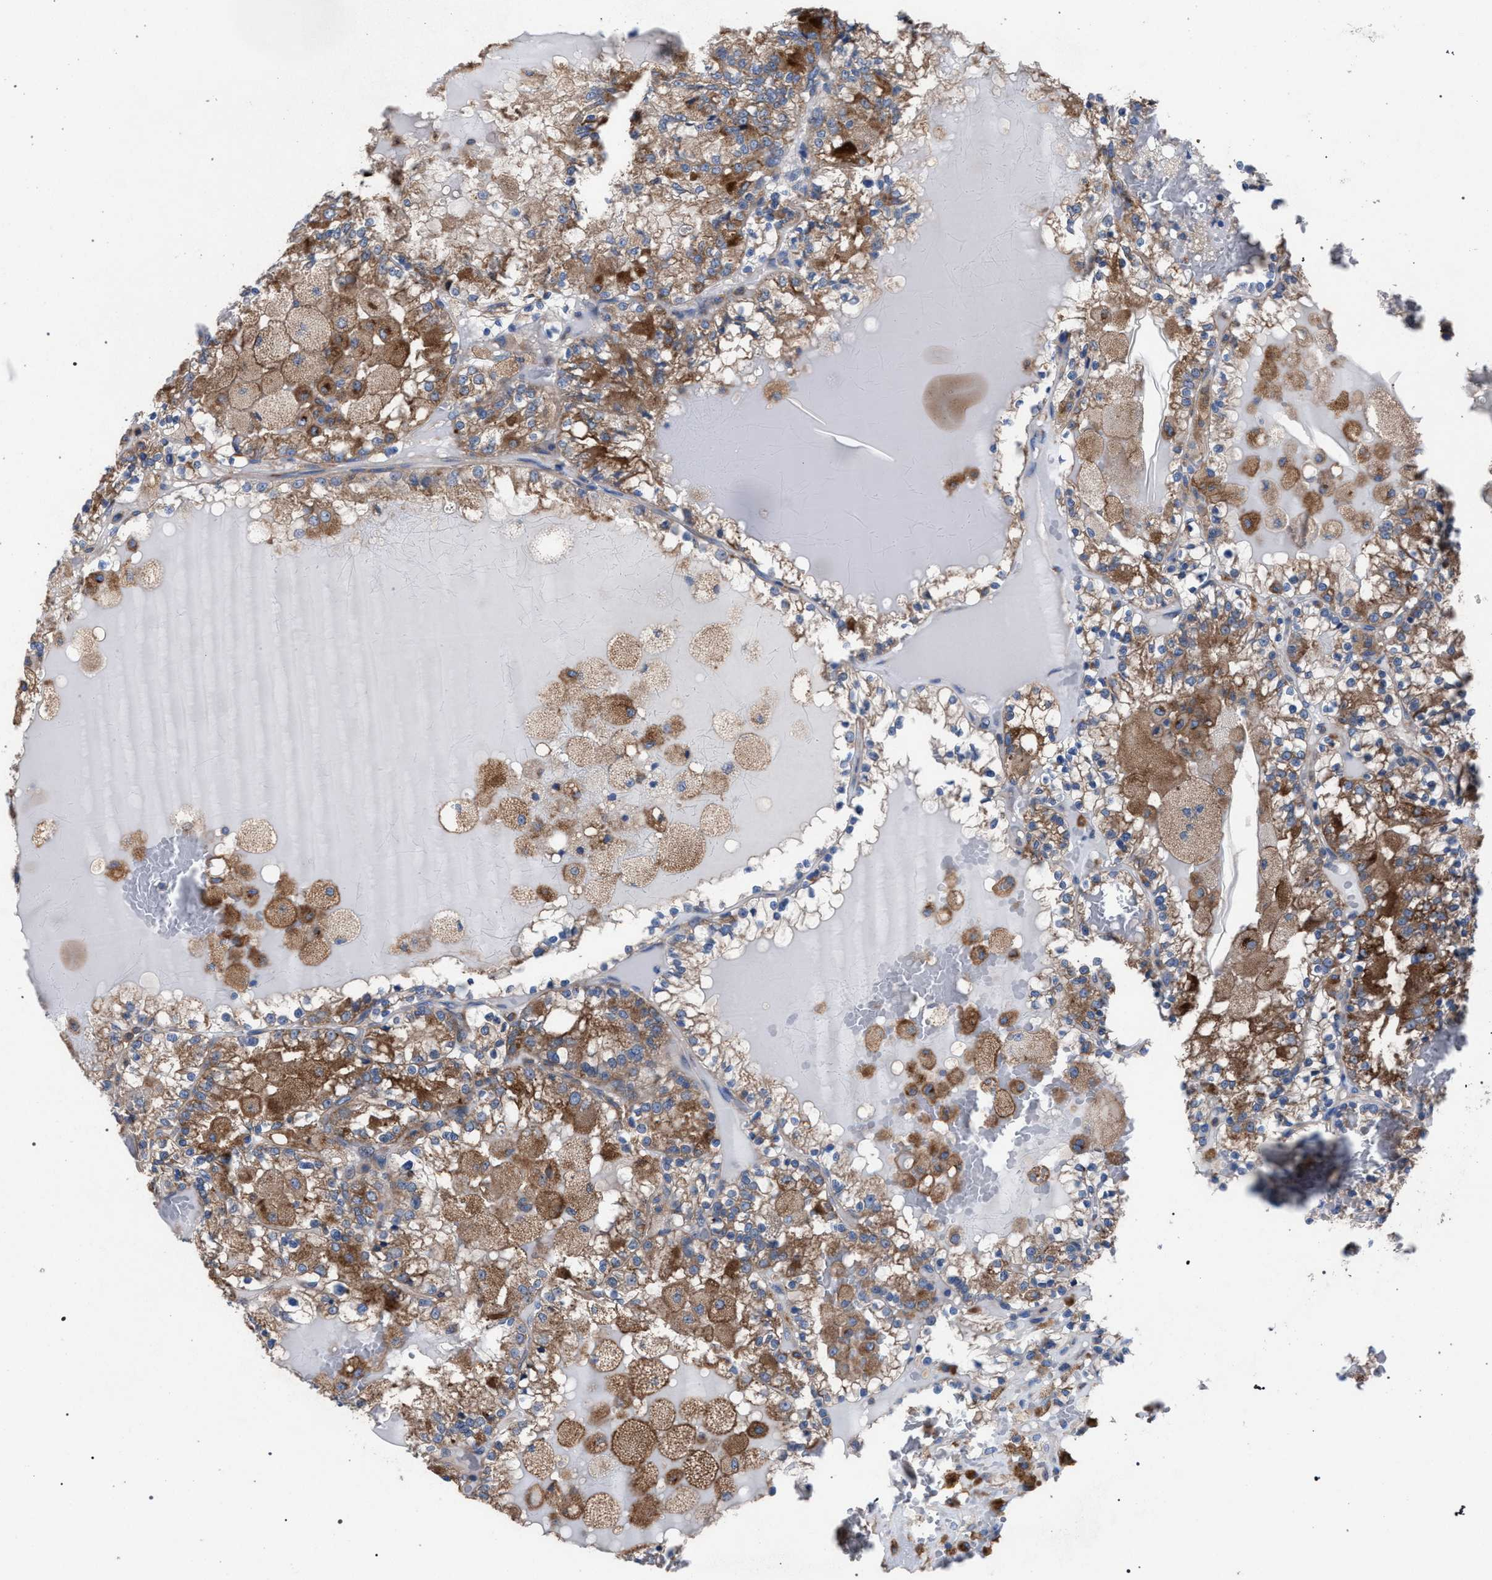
{"staining": {"intensity": "moderate", "quantity": ">75%", "location": "cytoplasmic/membranous"}, "tissue": "renal cancer", "cell_type": "Tumor cells", "image_type": "cancer", "snomed": [{"axis": "morphology", "description": "Adenocarcinoma, NOS"}, {"axis": "topography", "description": "Kidney"}], "caption": "Renal cancer was stained to show a protein in brown. There is medium levels of moderate cytoplasmic/membranous positivity in about >75% of tumor cells.", "gene": "ATP6V0A1", "patient": {"sex": "female", "age": 56}}